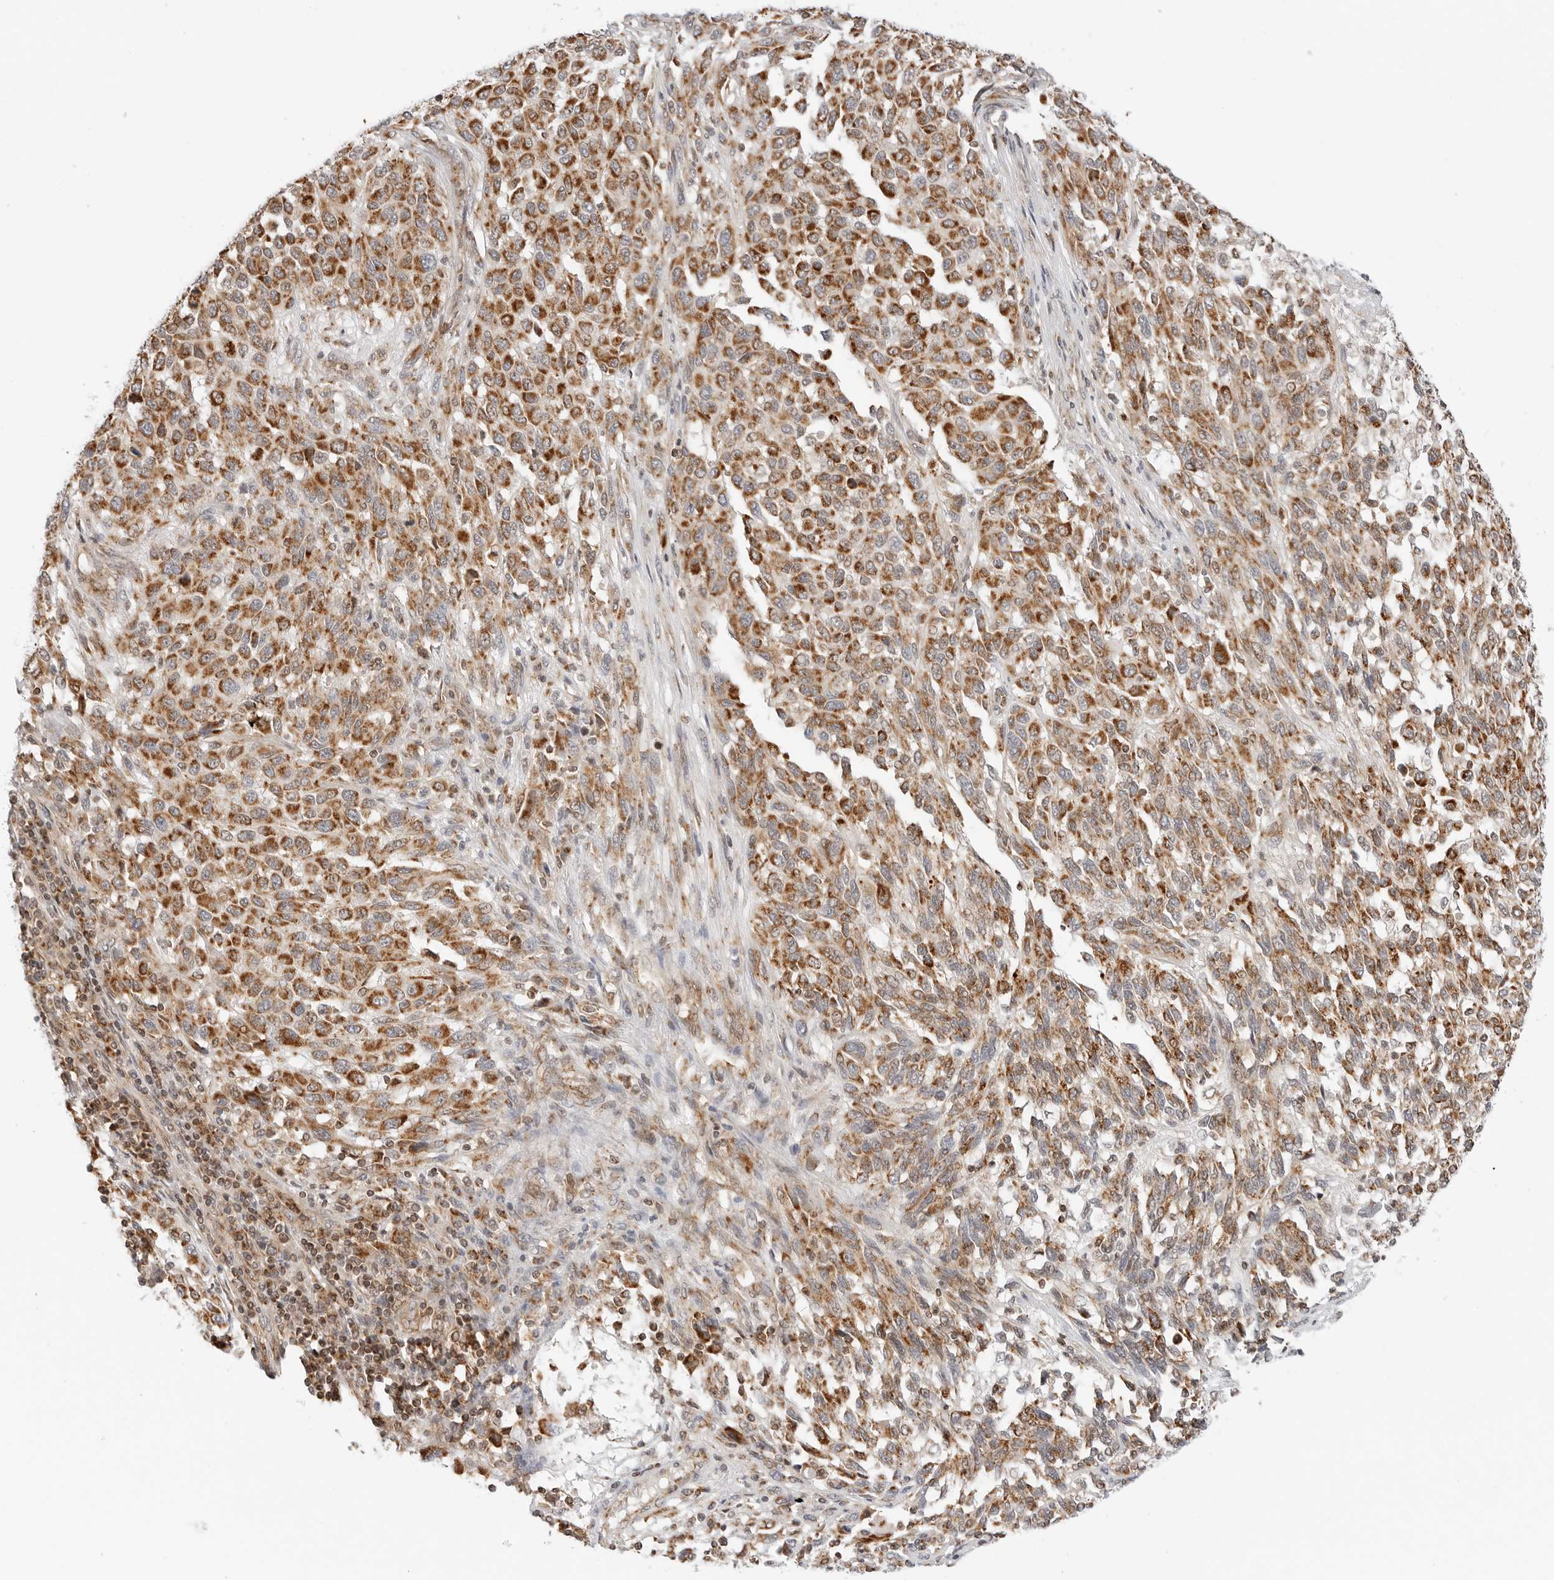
{"staining": {"intensity": "moderate", "quantity": ">75%", "location": "cytoplasmic/membranous"}, "tissue": "melanoma", "cell_type": "Tumor cells", "image_type": "cancer", "snomed": [{"axis": "morphology", "description": "Malignant melanoma, Metastatic site"}, {"axis": "topography", "description": "Lymph node"}], "caption": "Moderate cytoplasmic/membranous protein expression is appreciated in approximately >75% of tumor cells in melanoma.", "gene": "DYRK4", "patient": {"sex": "male", "age": 61}}